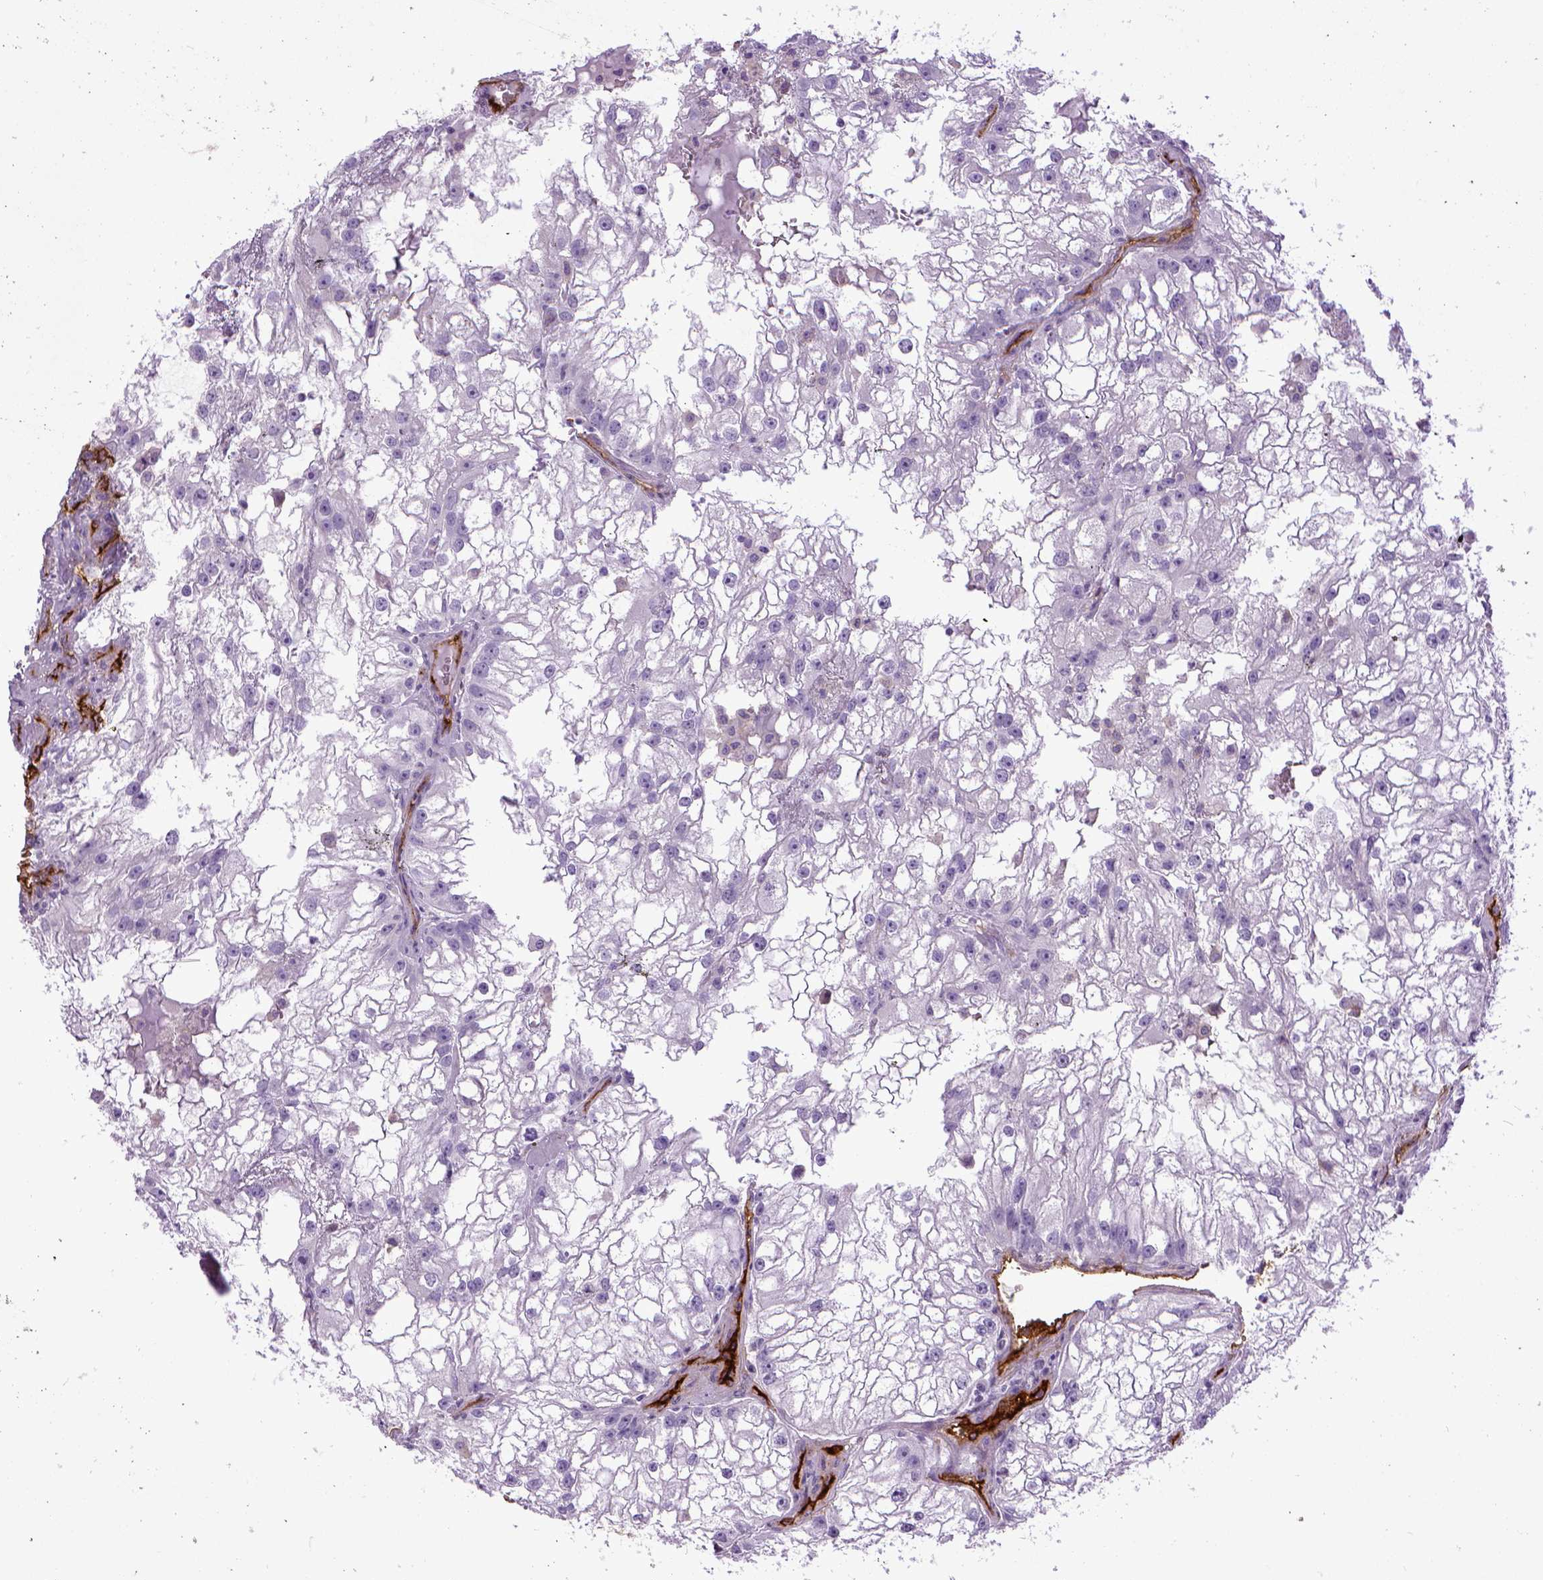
{"staining": {"intensity": "negative", "quantity": "none", "location": "none"}, "tissue": "renal cancer", "cell_type": "Tumor cells", "image_type": "cancer", "snomed": [{"axis": "morphology", "description": "Adenocarcinoma, NOS"}, {"axis": "topography", "description": "Kidney"}], "caption": "This is a histopathology image of IHC staining of renal cancer, which shows no expression in tumor cells.", "gene": "ENG", "patient": {"sex": "male", "age": 59}}